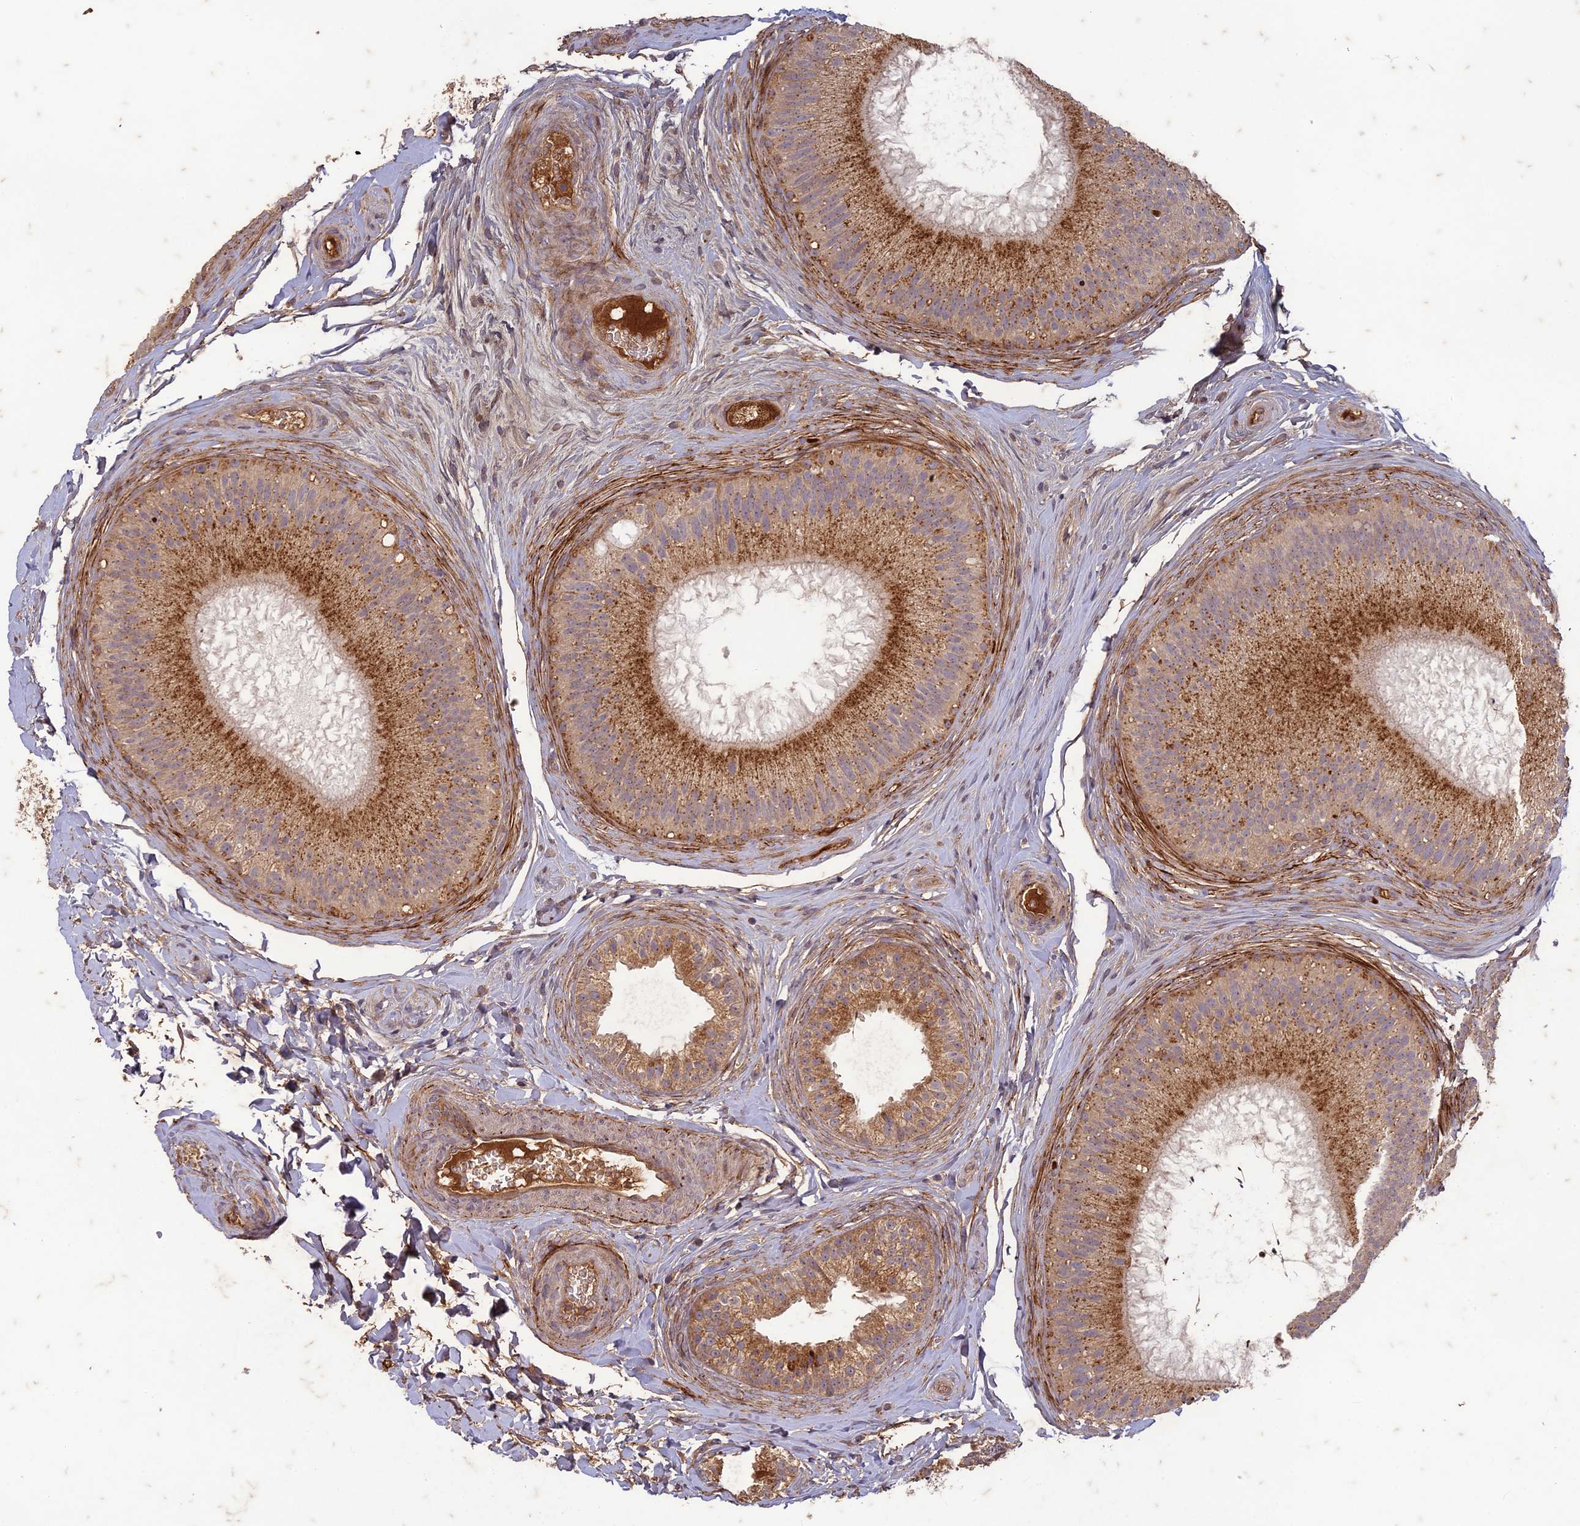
{"staining": {"intensity": "strong", "quantity": ">75%", "location": "cytoplasmic/membranous"}, "tissue": "epididymis", "cell_type": "Glandular cells", "image_type": "normal", "snomed": [{"axis": "morphology", "description": "Normal tissue, NOS"}, {"axis": "topography", "description": "Epididymis"}], "caption": "Immunohistochemical staining of unremarkable human epididymis displays strong cytoplasmic/membranous protein staining in about >75% of glandular cells.", "gene": "TCF25", "patient": {"sex": "male", "age": 45}}